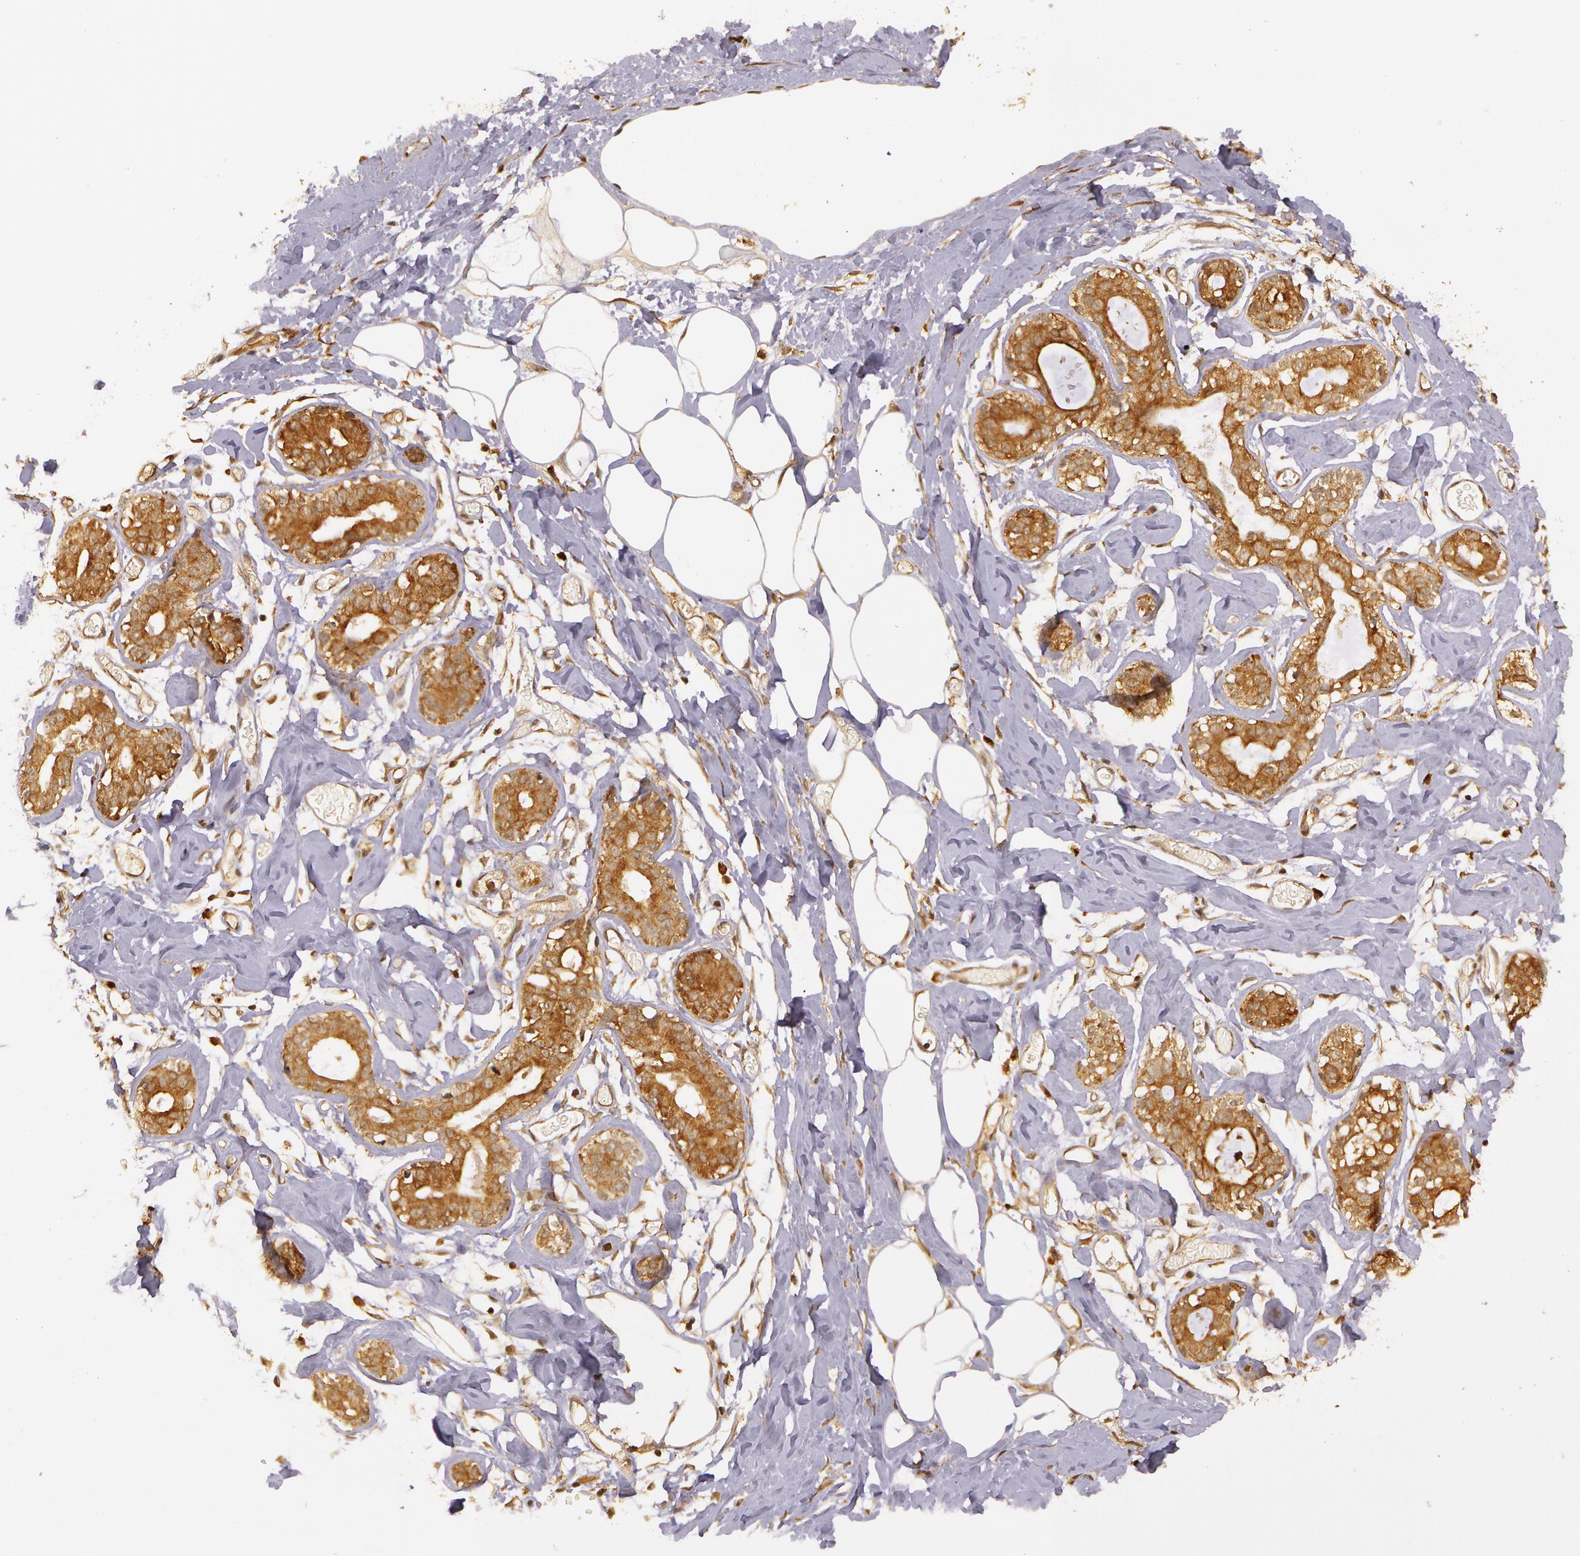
{"staining": {"intensity": "weak", "quantity": "25%-75%", "location": "cytoplasmic/membranous"}, "tissue": "breast", "cell_type": "Adipocytes", "image_type": "normal", "snomed": [{"axis": "morphology", "description": "Normal tissue, NOS"}, {"axis": "topography", "description": "Breast"}], "caption": "Protein expression by immunohistochemistry (IHC) reveals weak cytoplasmic/membranous expression in approximately 25%-75% of adipocytes in unremarkable breast.", "gene": "ASCC2", "patient": {"sex": "female", "age": 23}}